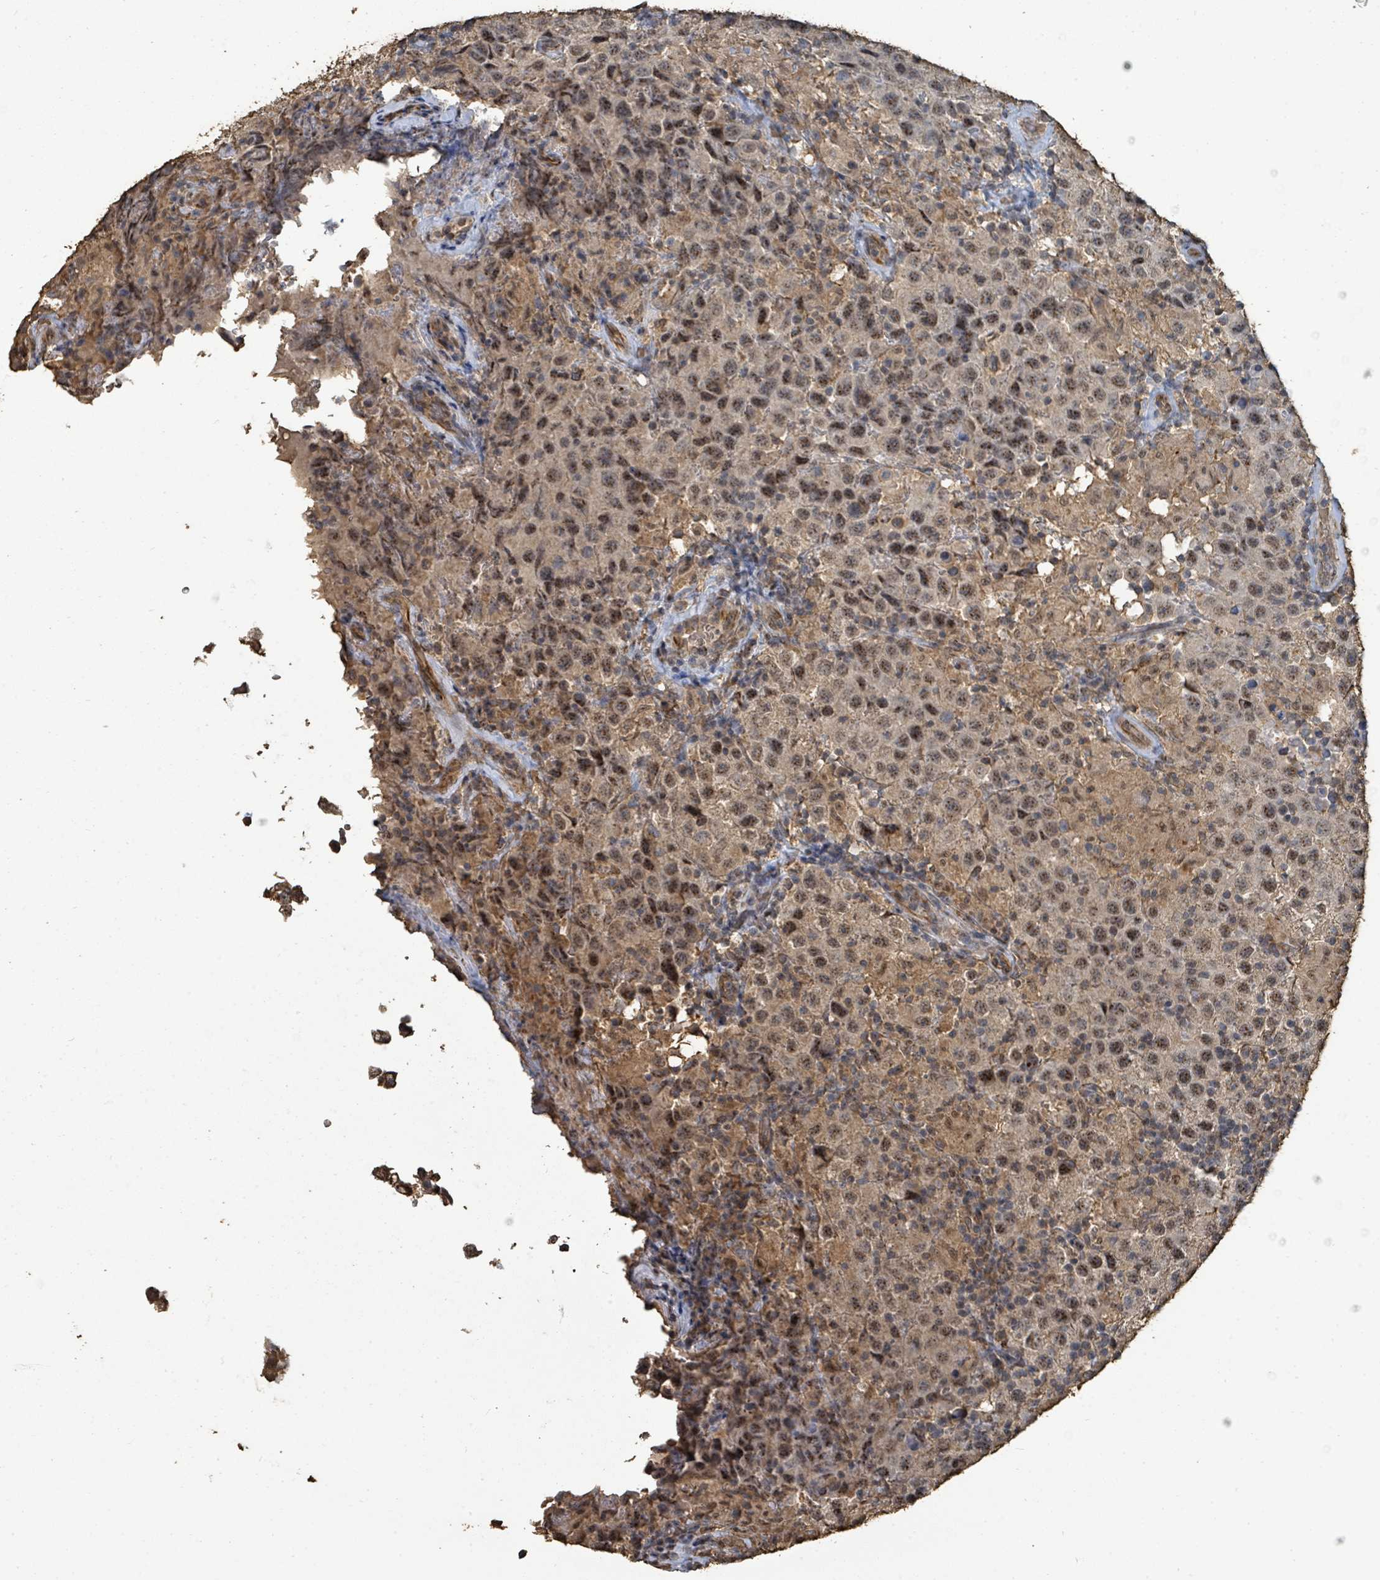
{"staining": {"intensity": "moderate", "quantity": ">75%", "location": "nuclear"}, "tissue": "testis cancer", "cell_type": "Tumor cells", "image_type": "cancer", "snomed": [{"axis": "morphology", "description": "Seminoma, NOS"}, {"axis": "morphology", "description": "Carcinoma, Embryonal, NOS"}, {"axis": "topography", "description": "Testis"}], "caption": "Immunohistochemical staining of human seminoma (testis) shows medium levels of moderate nuclear protein positivity in approximately >75% of tumor cells.", "gene": "C6orf52", "patient": {"sex": "male", "age": 41}}